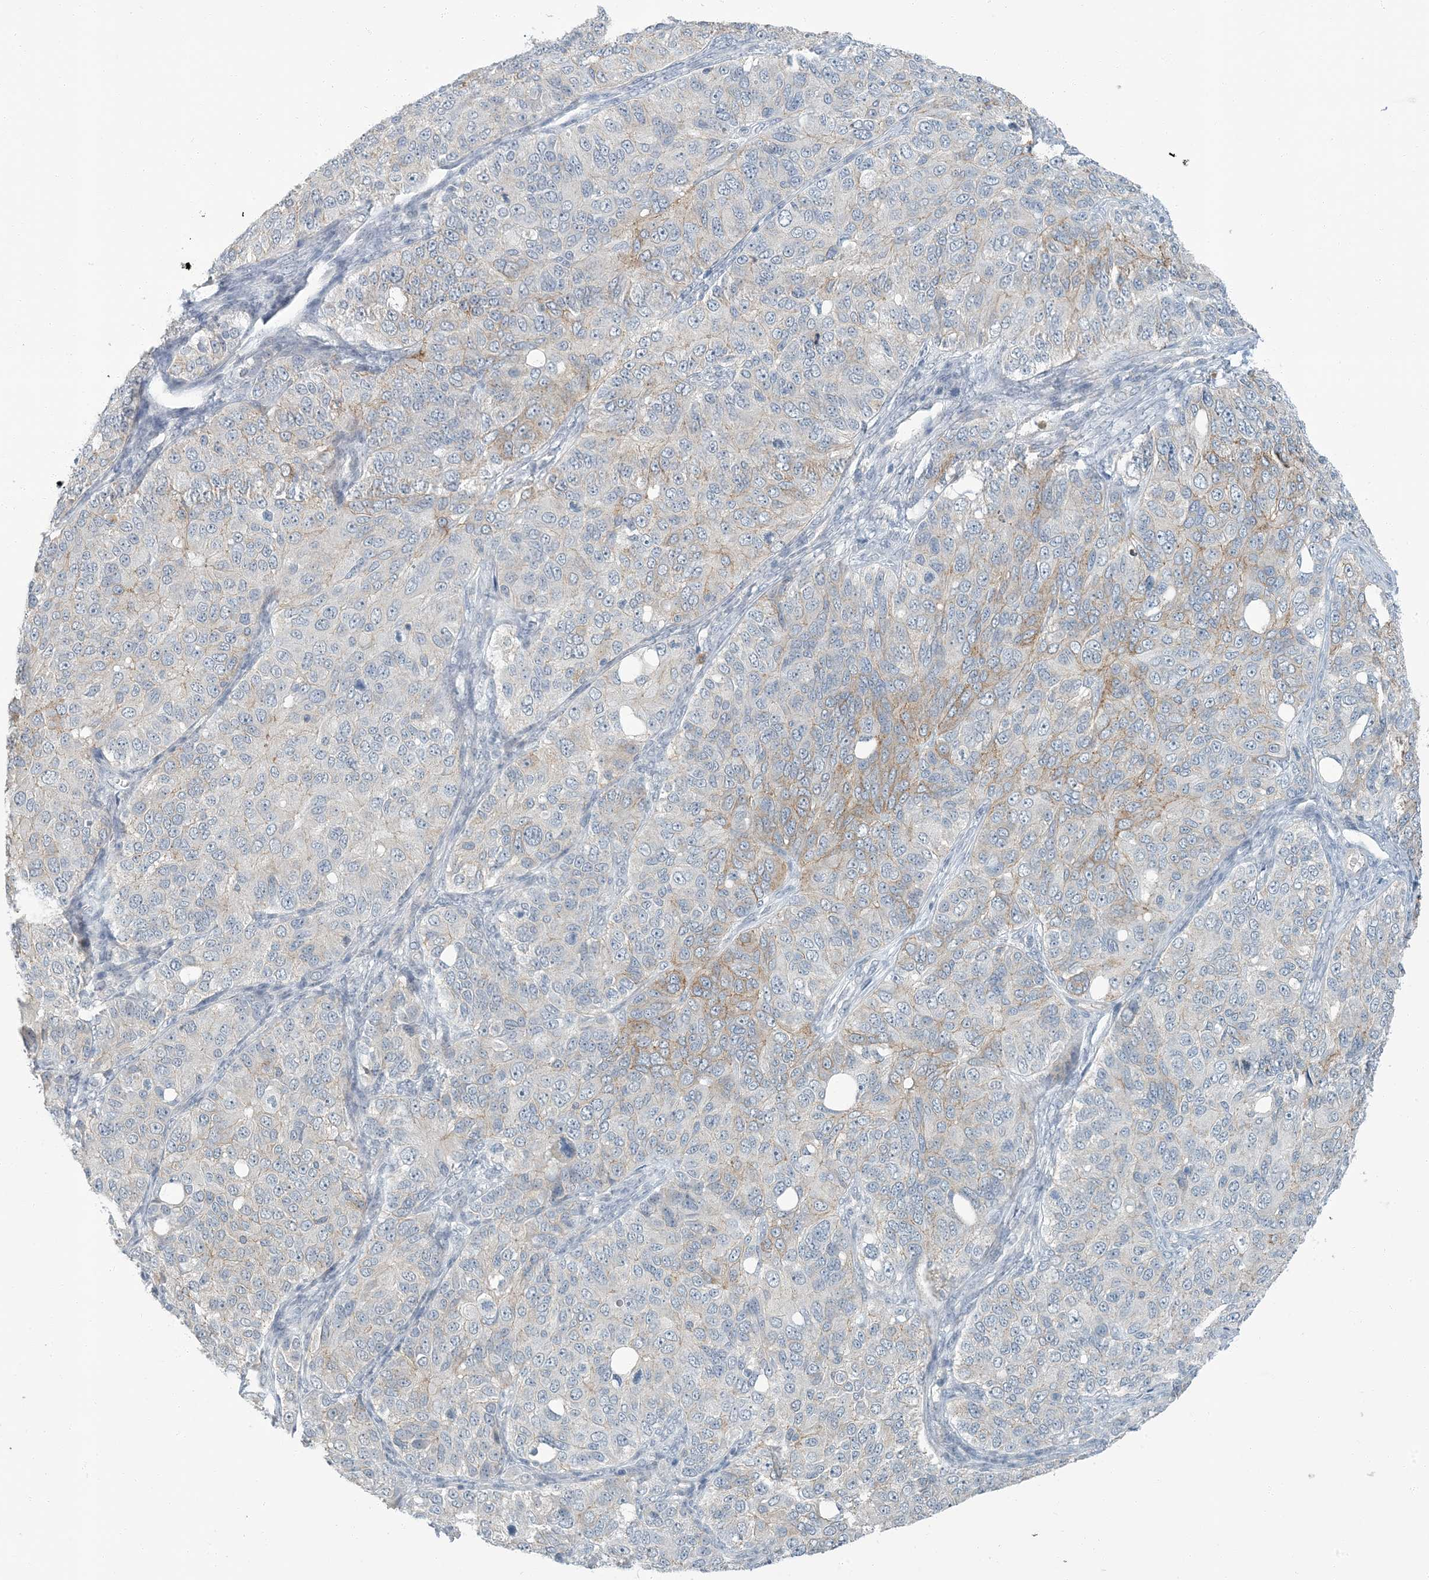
{"staining": {"intensity": "weak", "quantity": "<25%", "location": "cytoplasmic/membranous"}, "tissue": "ovarian cancer", "cell_type": "Tumor cells", "image_type": "cancer", "snomed": [{"axis": "morphology", "description": "Carcinoma, endometroid"}, {"axis": "topography", "description": "Ovary"}], "caption": "This image is of ovarian endometroid carcinoma stained with immunohistochemistry to label a protein in brown with the nuclei are counter-stained blue. There is no staining in tumor cells.", "gene": "EPHA4", "patient": {"sex": "female", "age": 51}}